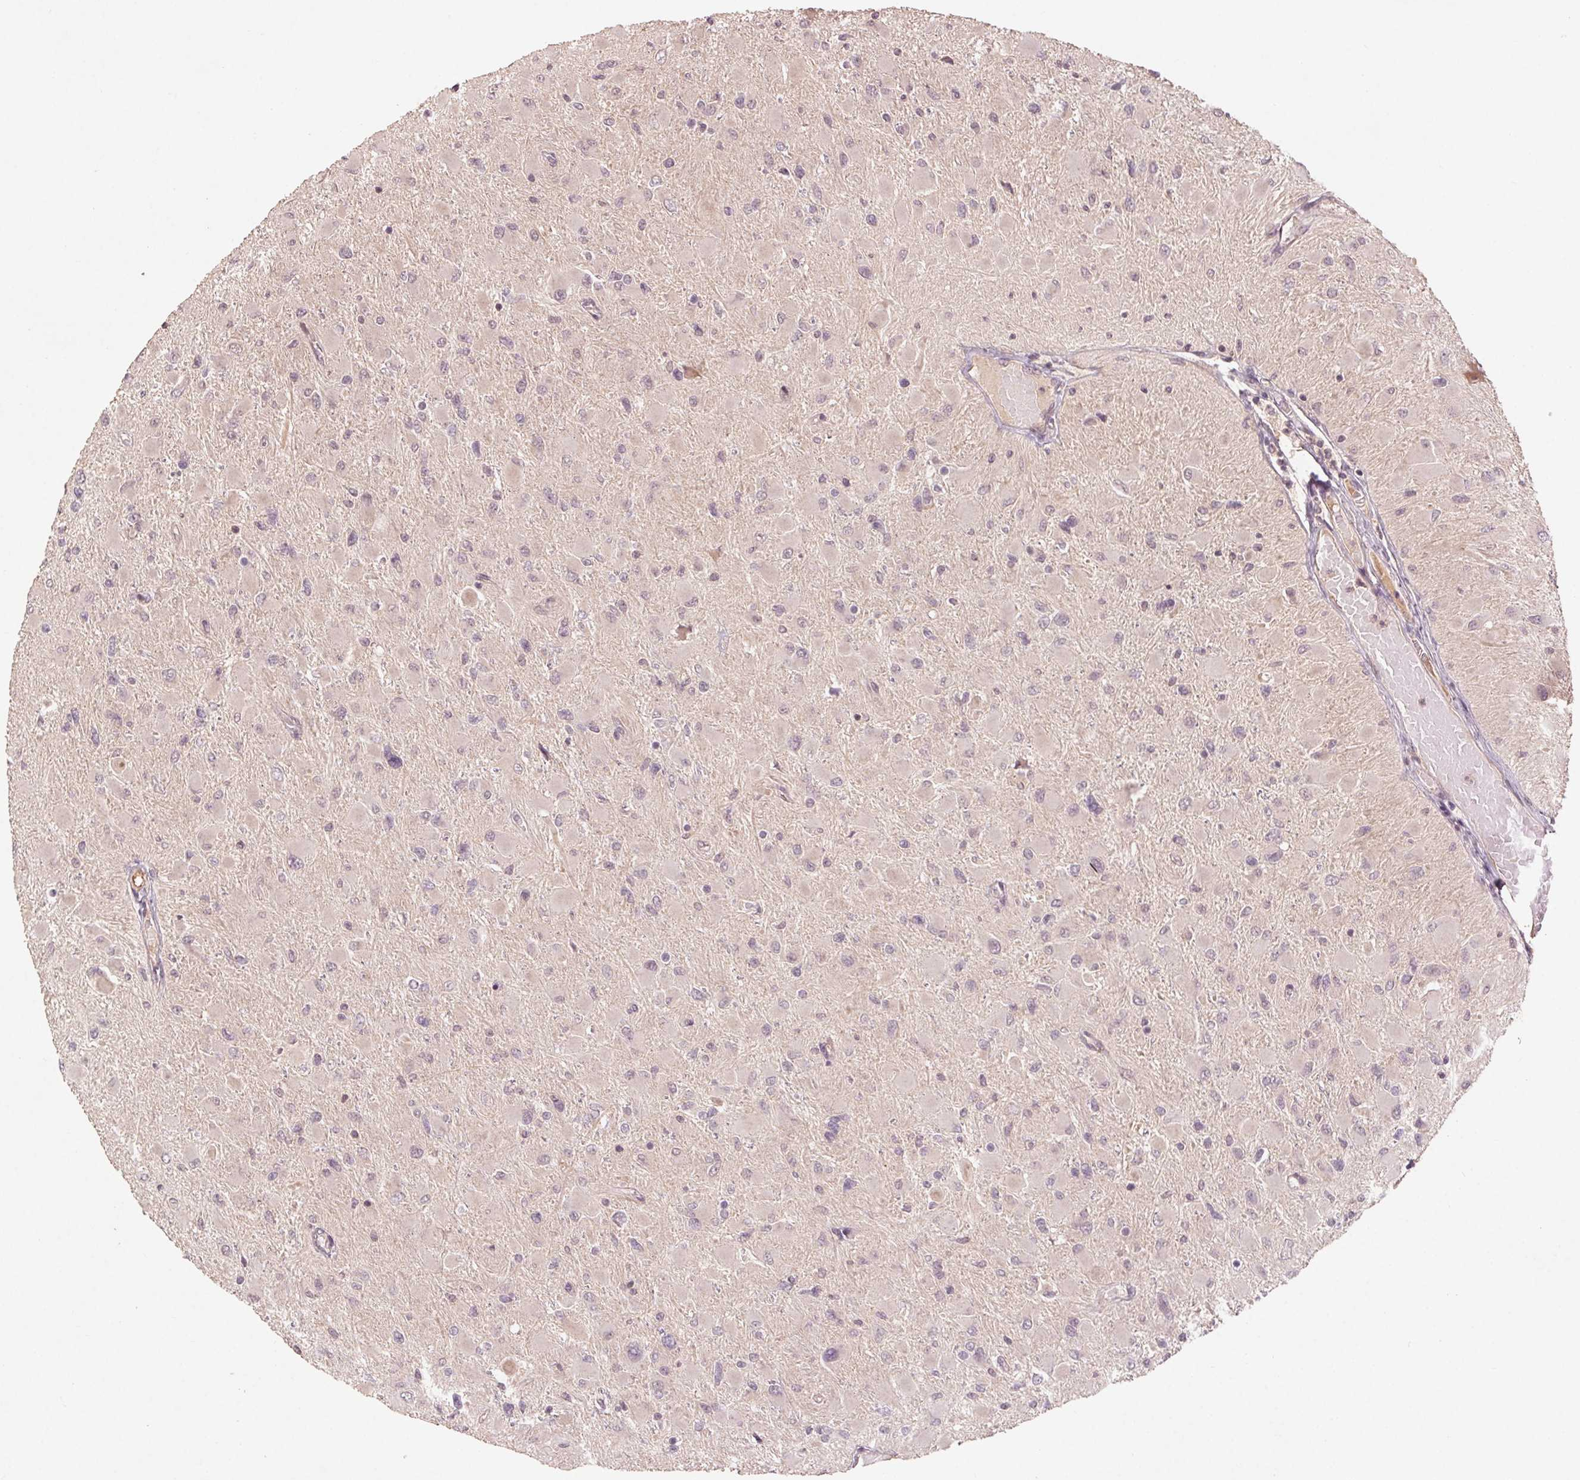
{"staining": {"intensity": "negative", "quantity": "none", "location": "none"}, "tissue": "glioma", "cell_type": "Tumor cells", "image_type": "cancer", "snomed": [{"axis": "morphology", "description": "Glioma, malignant, High grade"}, {"axis": "topography", "description": "Cerebral cortex"}], "caption": "The photomicrograph displays no significant positivity in tumor cells of glioma.", "gene": "SMLR1", "patient": {"sex": "female", "age": 36}}